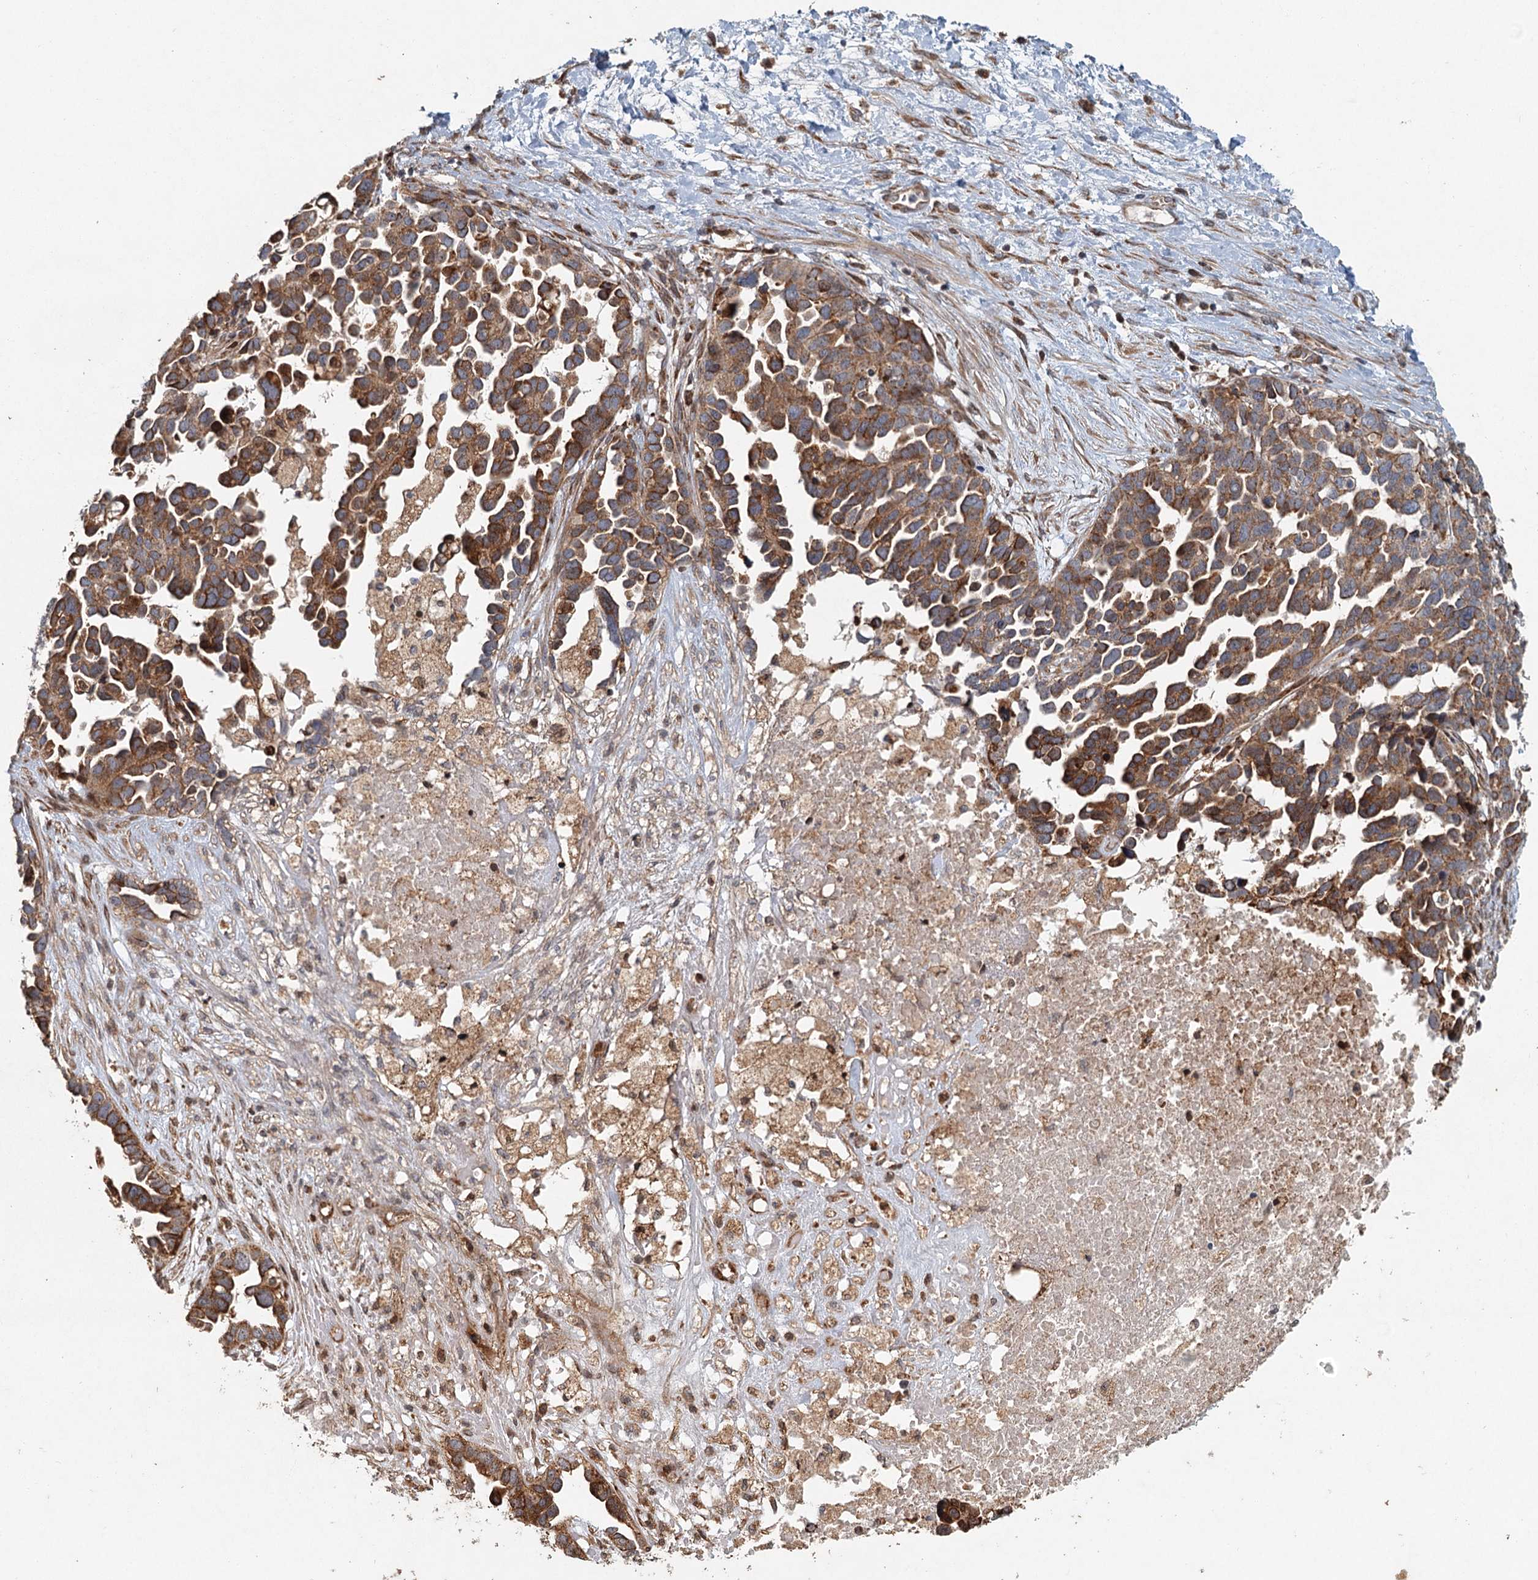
{"staining": {"intensity": "moderate", "quantity": ">75%", "location": "cytoplasmic/membranous"}, "tissue": "ovarian cancer", "cell_type": "Tumor cells", "image_type": "cancer", "snomed": [{"axis": "morphology", "description": "Cystadenocarcinoma, serous, NOS"}, {"axis": "topography", "description": "Ovary"}], "caption": "IHC micrograph of human ovarian cancer stained for a protein (brown), which shows medium levels of moderate cytoplasmic/membranous expression in about >75% of tumor cells.", "gene": "SRPX2", "patient": {"sex": "female", "age": 54}}